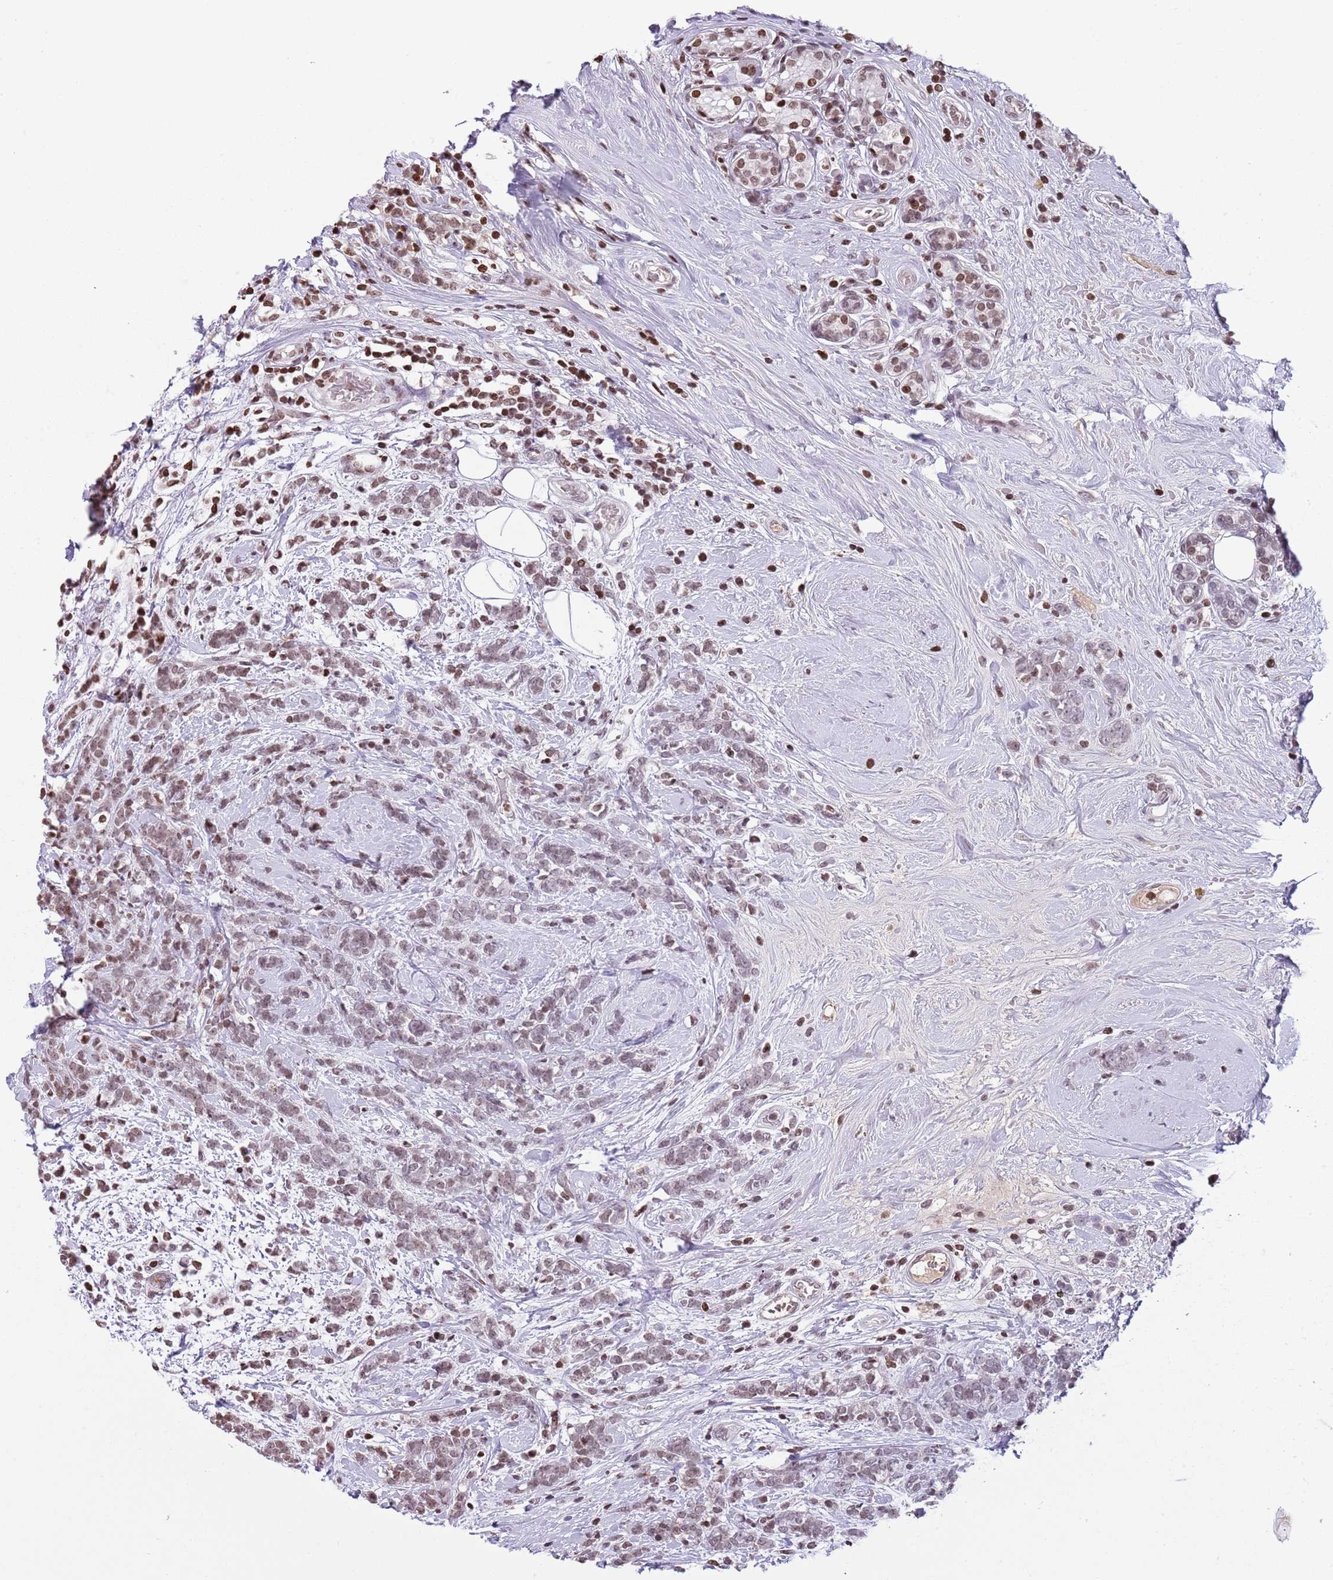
{"staining": {"intensity": "moderate", "quantity": "25%-75%", "location": "nuclear"}, "tissue": "breast cancer", "cell_type": "Tumor cells", "image_type": "cancer", "snomed": [{"axis": "morphology", "description": "Lobular carcinoma"}, {"axis": "topography", "description": "Breast"}], "caption": "The image demonstrates immunohistochemical staining of breast cancer. There is moderate nuclear expression is present in approximately 25%-75% of tumor cells. (DAB IHC with brightfield microscopy, high magnification).", "gene": "KPNA3", "patient": {"sex": "female", "age": 58}}